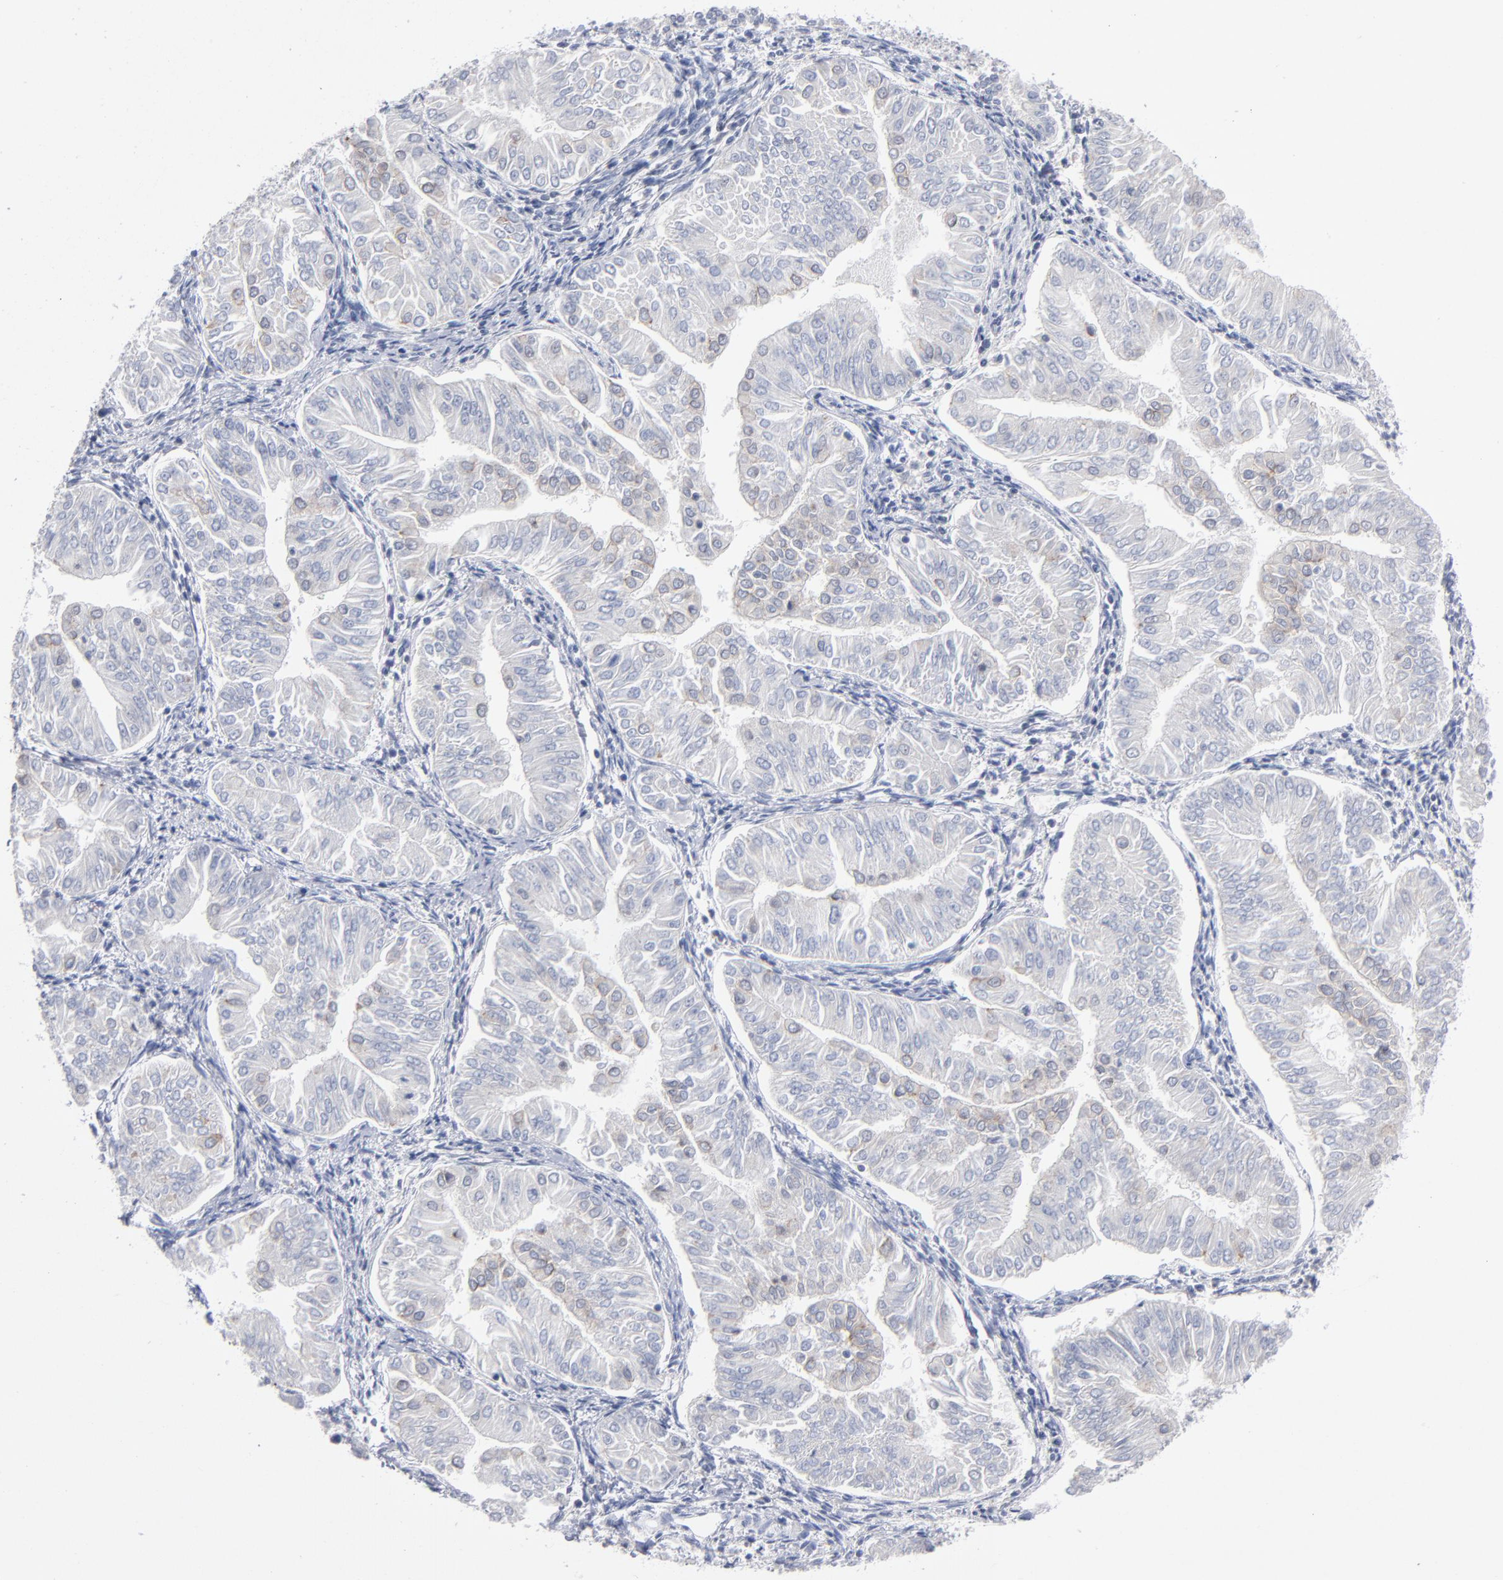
{"staining": {"intensity": "weak", "quantity": "<25%", "location": "cytoplasmic/membranous"}, "tissue": "endometrial cancer", "cell_type": "Tumor cells", "image_type": "cancer", "snomed": [{"axis": "morphology", "description": "Adenocarcinoma, NOS"}, {"axis": "topography", "description": "Endometrium"}], "caption": "DAB immunohistochemical staining of endometrial cancer (adenocarcinoma) reveals no significant staining in tumor cells. (Immunohistochemistry, brightfield microscopy, high magnification).", "gene": "PDLIM2", "patient": {"sex": "female", "age": 53}}